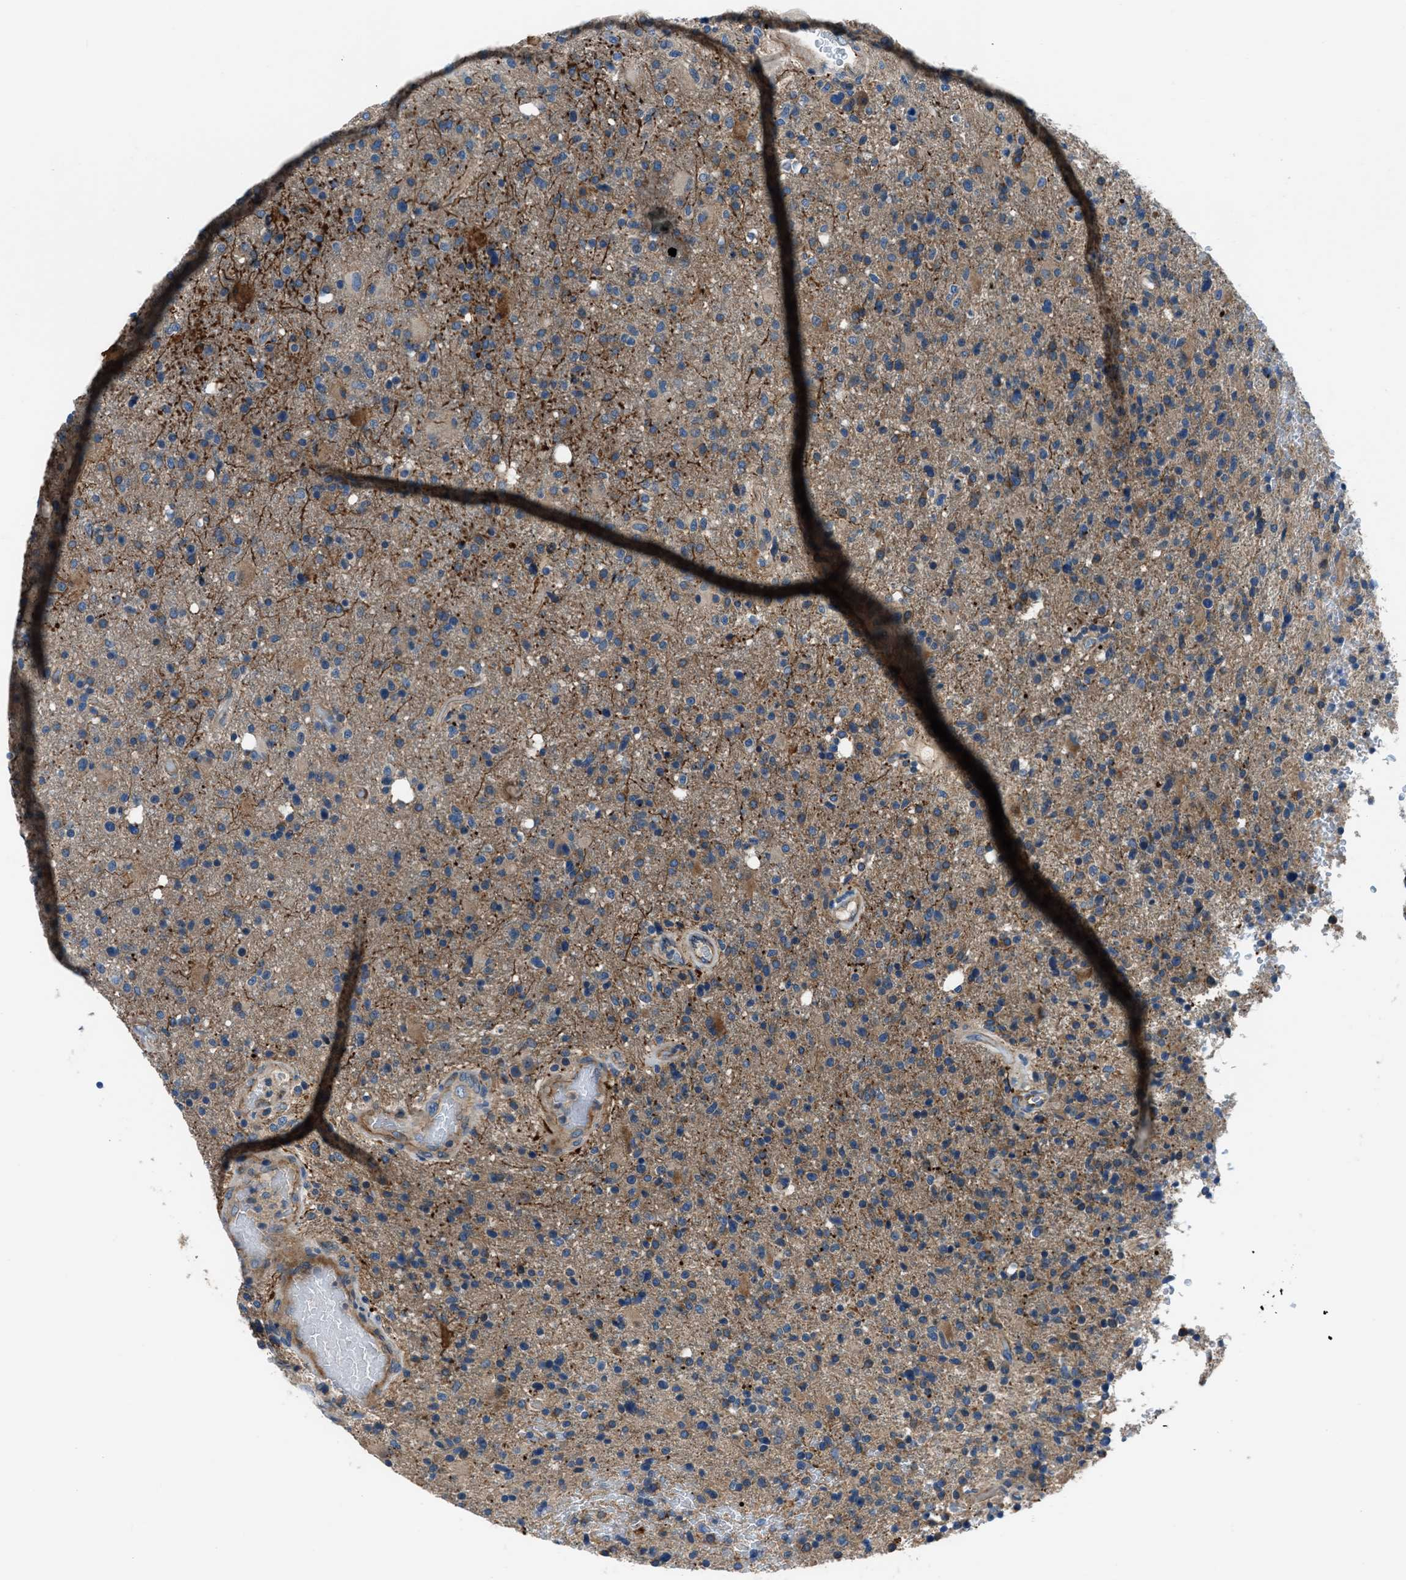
{"staining": {"intensity": "moderate", "quantity": "25%-75%", "location": "cytoplasmic/membranous"}, "tissue": "glioma", "cell_type": "Tumor cells", "image_type": "cancer", "snomed": [{"axis": "morphology", "description": "Glioma, malignant, High grade"}, {"axis": "topography", "description": "Brain"}], "caption": "A histopathology image of human malignant glioma (high-grade) stained for a protein shows moderate cytoplasmic/membranous brown staining in tumor cells.", "gene": "SLC38A6", "patient": {"sex": "male", "age": 72}}